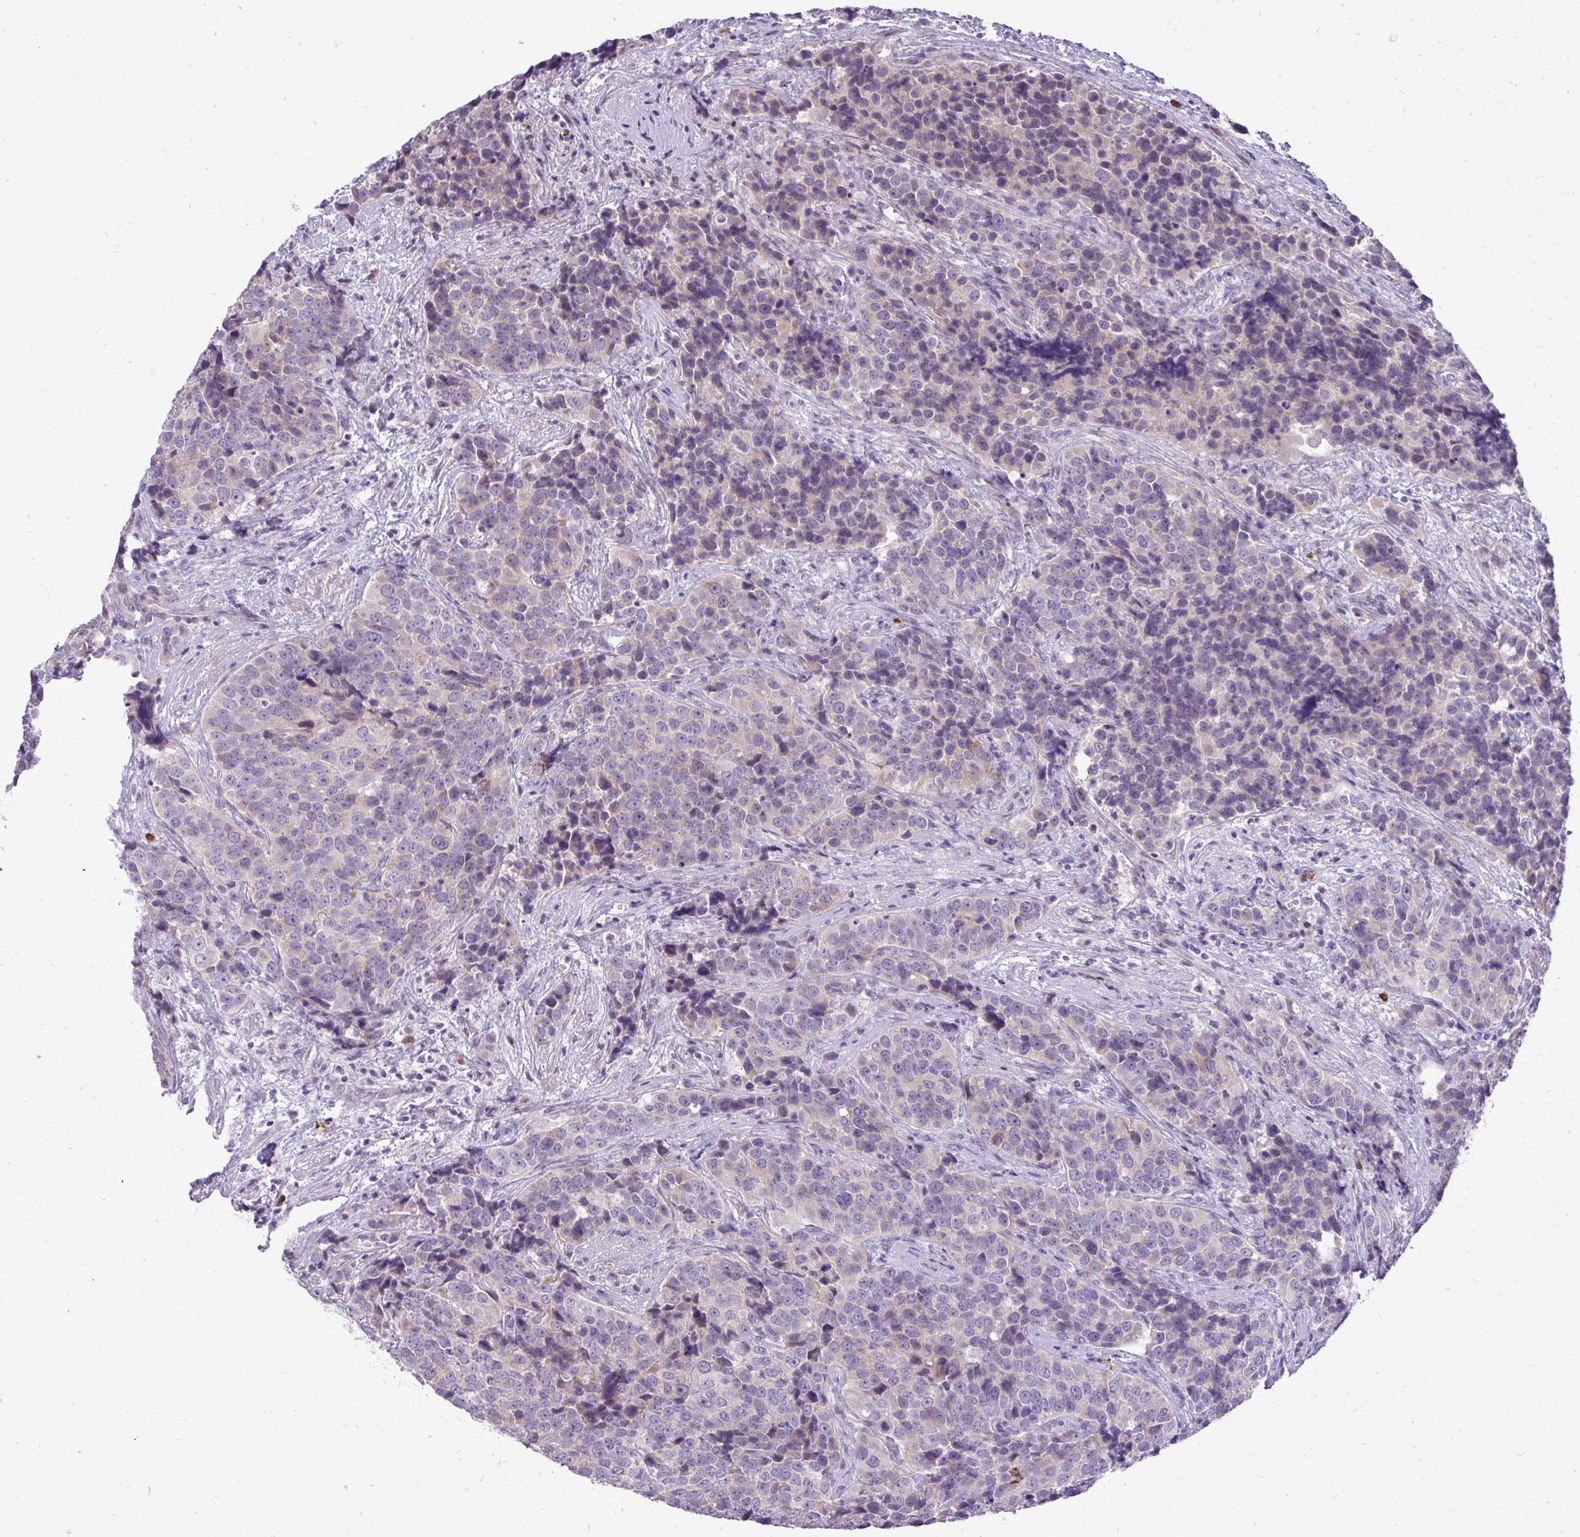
{"staining": {"intensity": "weak", "quantity": "<25%", "location": "cytoplasmic/membranous"}, "tissue": "urothelial cancer", "cell_type": "Tumor cells", "image_type": "cancer", "snomed": [{"axis": "morphology", "description": "Urothelial carcinoma, NOS"}, {"axis": "topography", "description": "Urinary bladder"}], "caption": "Tumor cells show no significant positivity in transitional cell carcinoma.", "gene": "SPAG1", "patient": {"sex": "male", "age": 52}}